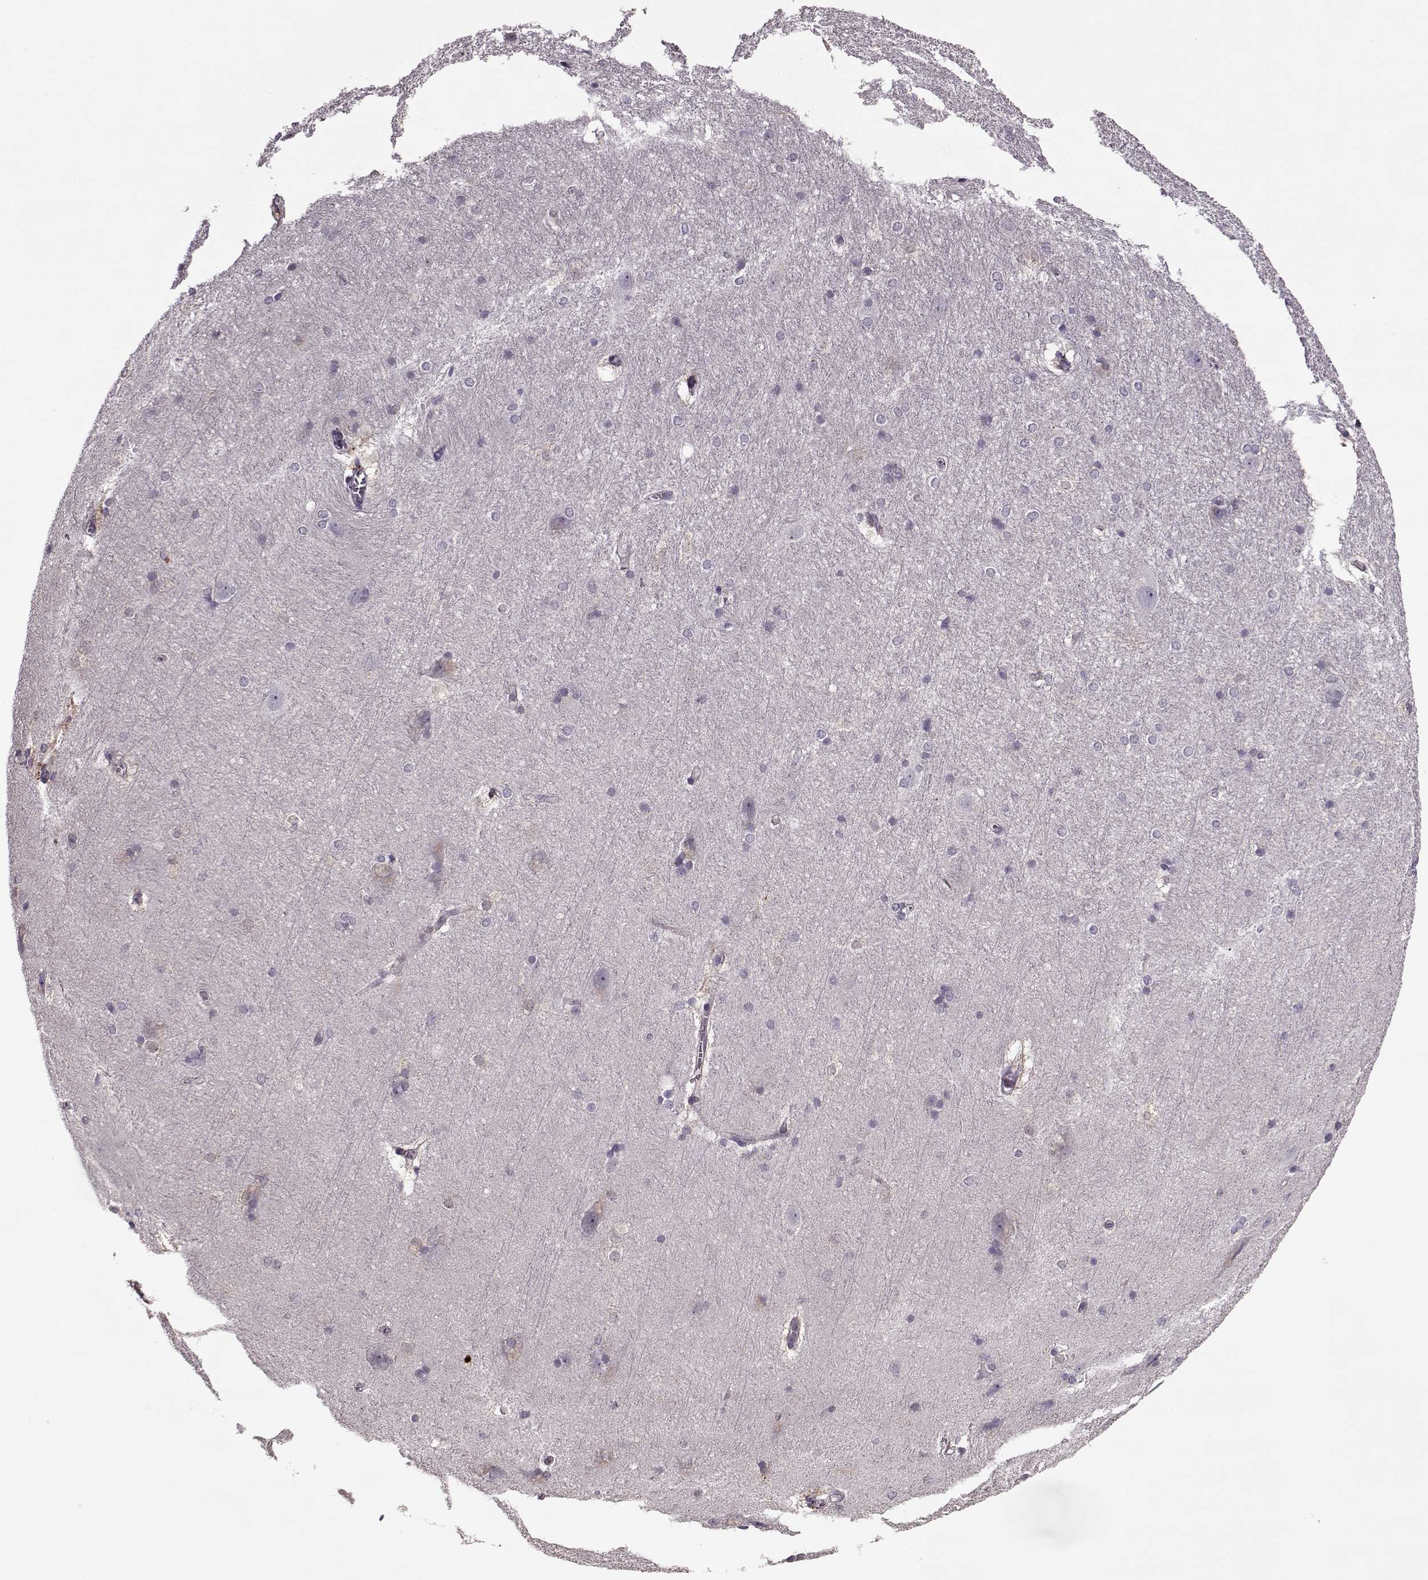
{"staining": {"intensity": "negative", "quantity": "none", "location": "none"}, "tissue": "hippocampus", "cell_type": "Glial cells", "image_type": "normal", "snomed": [{"axis": "morphology", "description": "Normal tissue, NOS"}, {"axis": "topography", "description": "Cerebral cortex"}, {"axis": "topography", "description": "Hippocampus"}], "caption": "The histopathology image shows no significant staining in glial cells of hippocampus.", "gene": "ACOT11", "patient": {"sex": "female", "age": 19}}